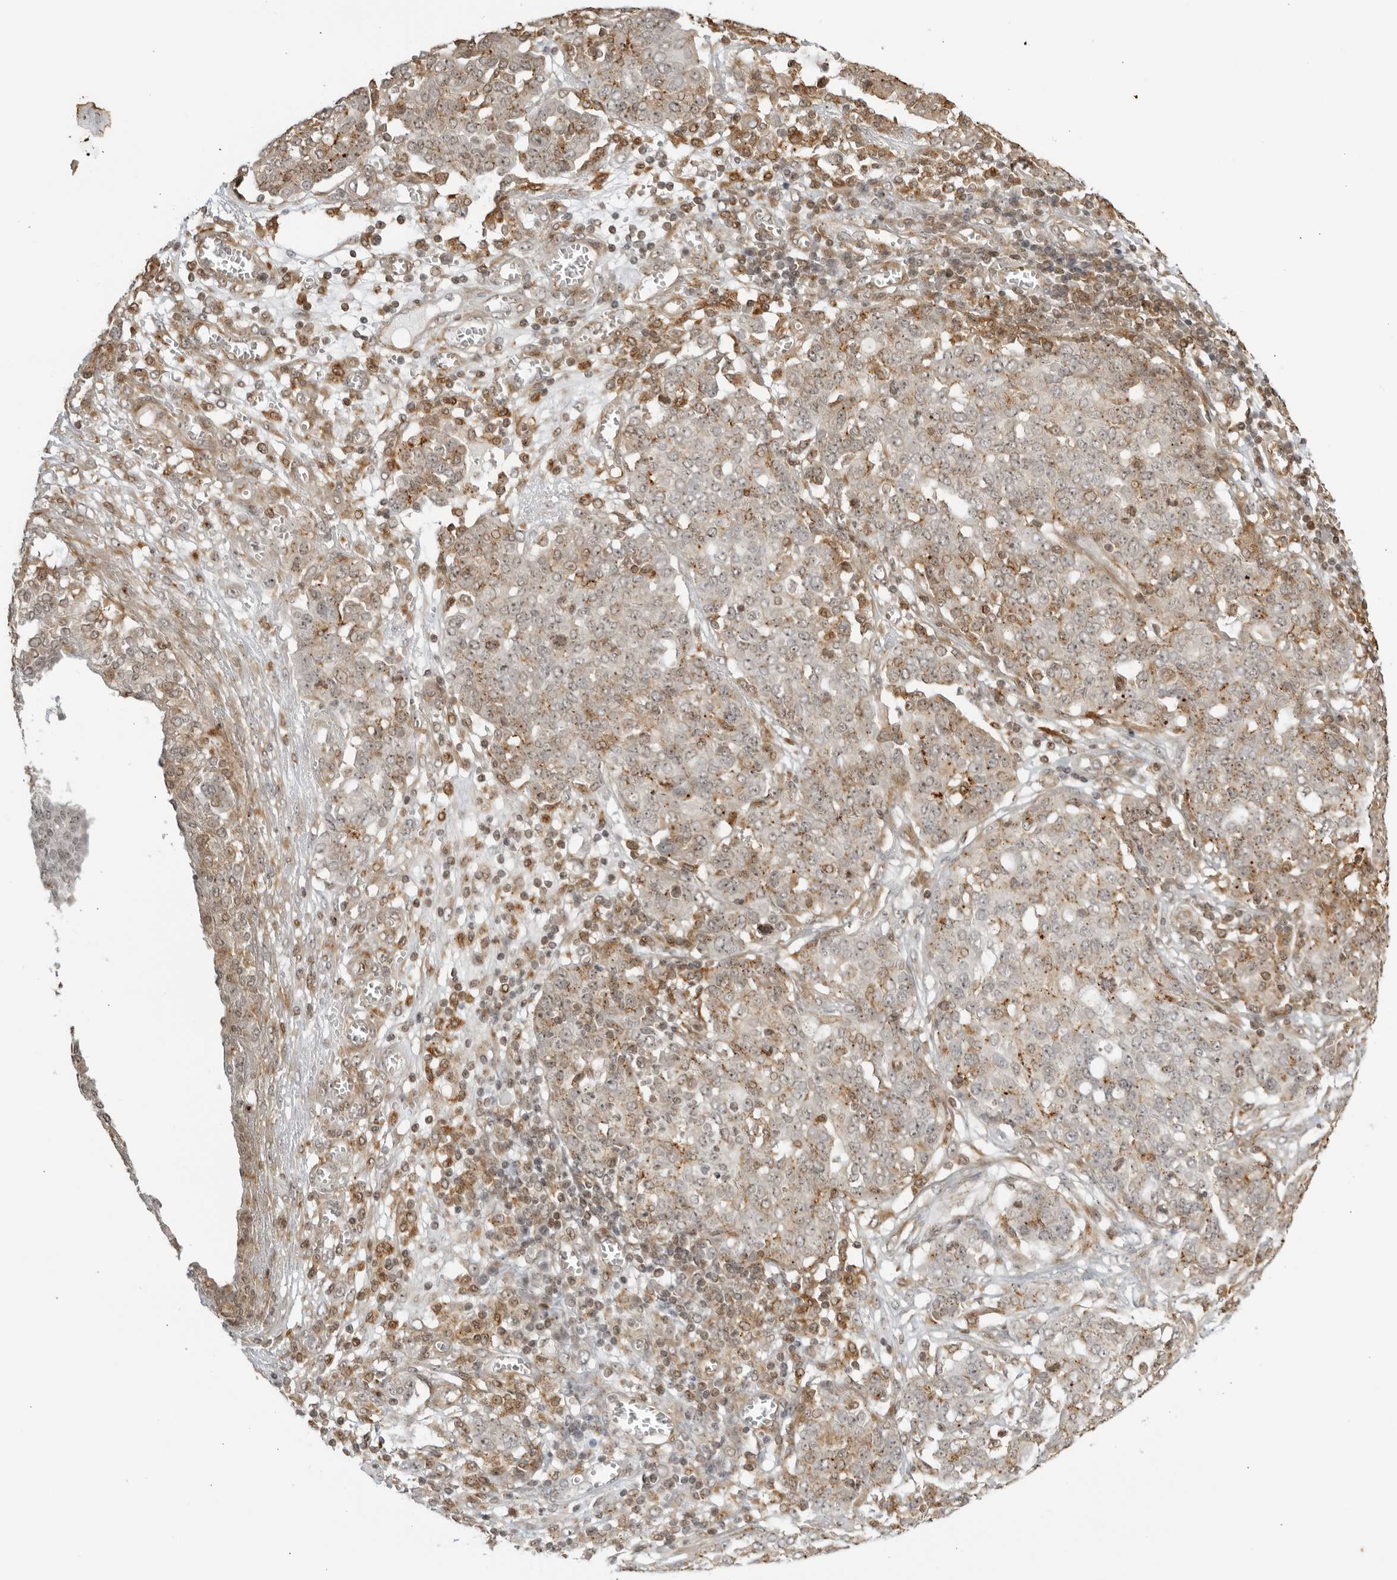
{"staining": {"intensity": "moderate", "quantity": "<25%", "location": "cytoplasmic/membranous"}, "tissue": "ovarian cancer", "cell_type": "Tumor cells", "image_type": "cancer", "snomed": [{"axis": "morphology", "description": "Cystadenocarcinoma, serous, NOS"}, {"axis": "topography", "description": "Soft tissue"}, {"axis": "topography", "description": "Ovary"}], "caption": "Immunohistochemical staining of ovarian serous cystadenocarcinoma displays moderate cytoplasmic/membranous protein expression in about <25% of tumor cells. Immunohistochemistry stains the protein of interest in brown and the nuclei are stained blue.", "gene": "TCF21", "patient": {"sex": "female", "age": 57}}